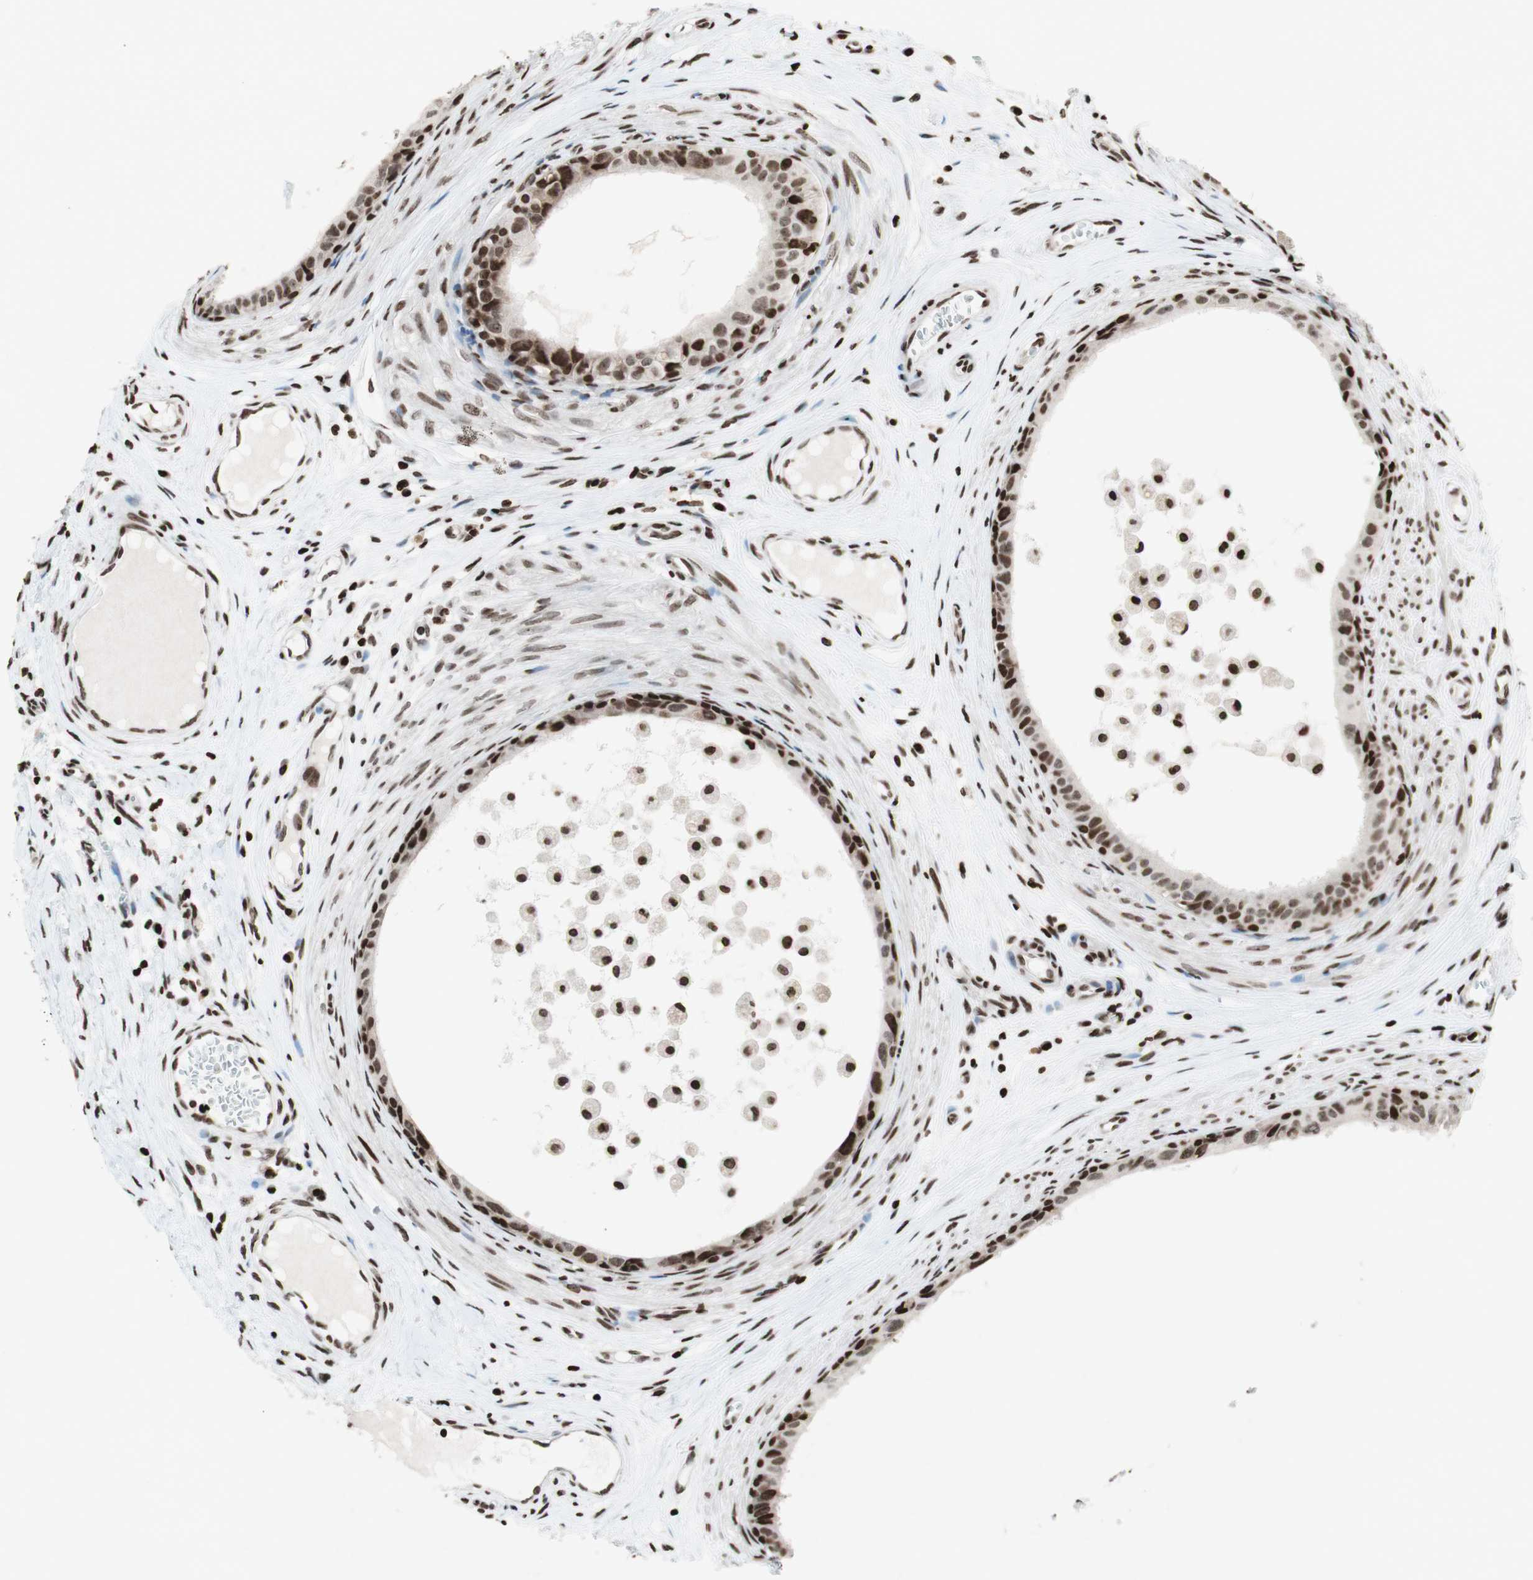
{"staining": {"intensity": "strong", "quantity": "25%-75%", "location": "nuclear"}, "tissue": "epididymis", "cell_type": "Glandular cells", "image_type": "normal", "snomed": [{"axis": "morphology", "description": "Normal tissue, NOS"}, {"axis": "morphology", "description": "Inflammation, NOS"}, {"axis": "topography", "description": "Epididymis"}], "caption": "Epididymis stained for a protein shows strong nuclear positivity in glandular cells. (Brightfield microscopy of DAB IHC at high magnification).", "gene": "NCOA3", "patient": {"sex": "male", "age": 85}}